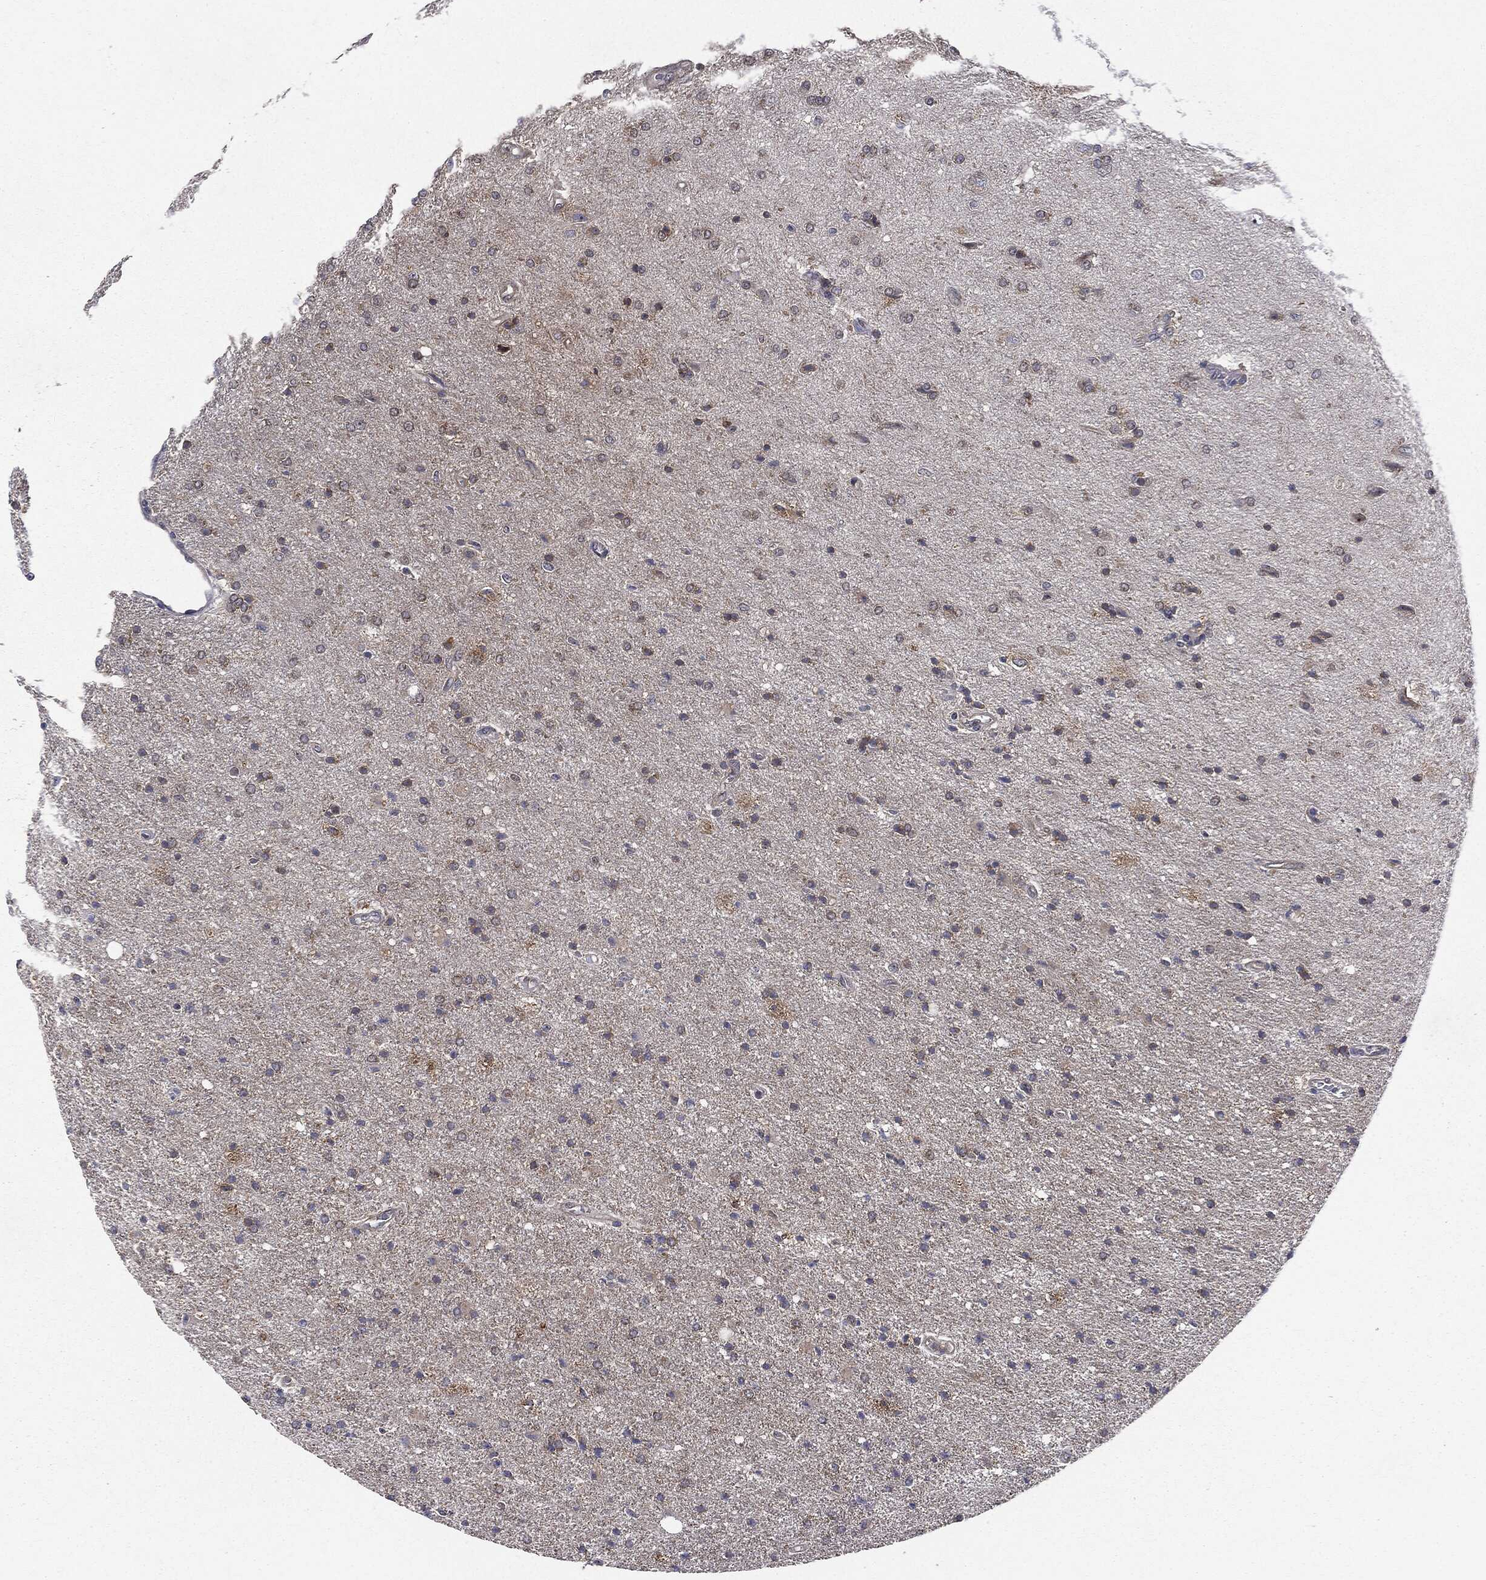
{"staining": {"intensity": "negative", "quantity": "none", "location": "none"}, "tissue": "glioma", "cell_type": "Tumor cells", "image_type": "cancer", "snomed": [{"axis": "morphology", "description": "Glioma, malignant, High grade"}, {"axis": "topography", "description": "Cerebral cortex"}], "caption": "Immunohistochemistry of human glioma demonstrates no staining in tumor cells.", "gene": "TRMT1L", "patient": {"sex": "male", "age": 70}}